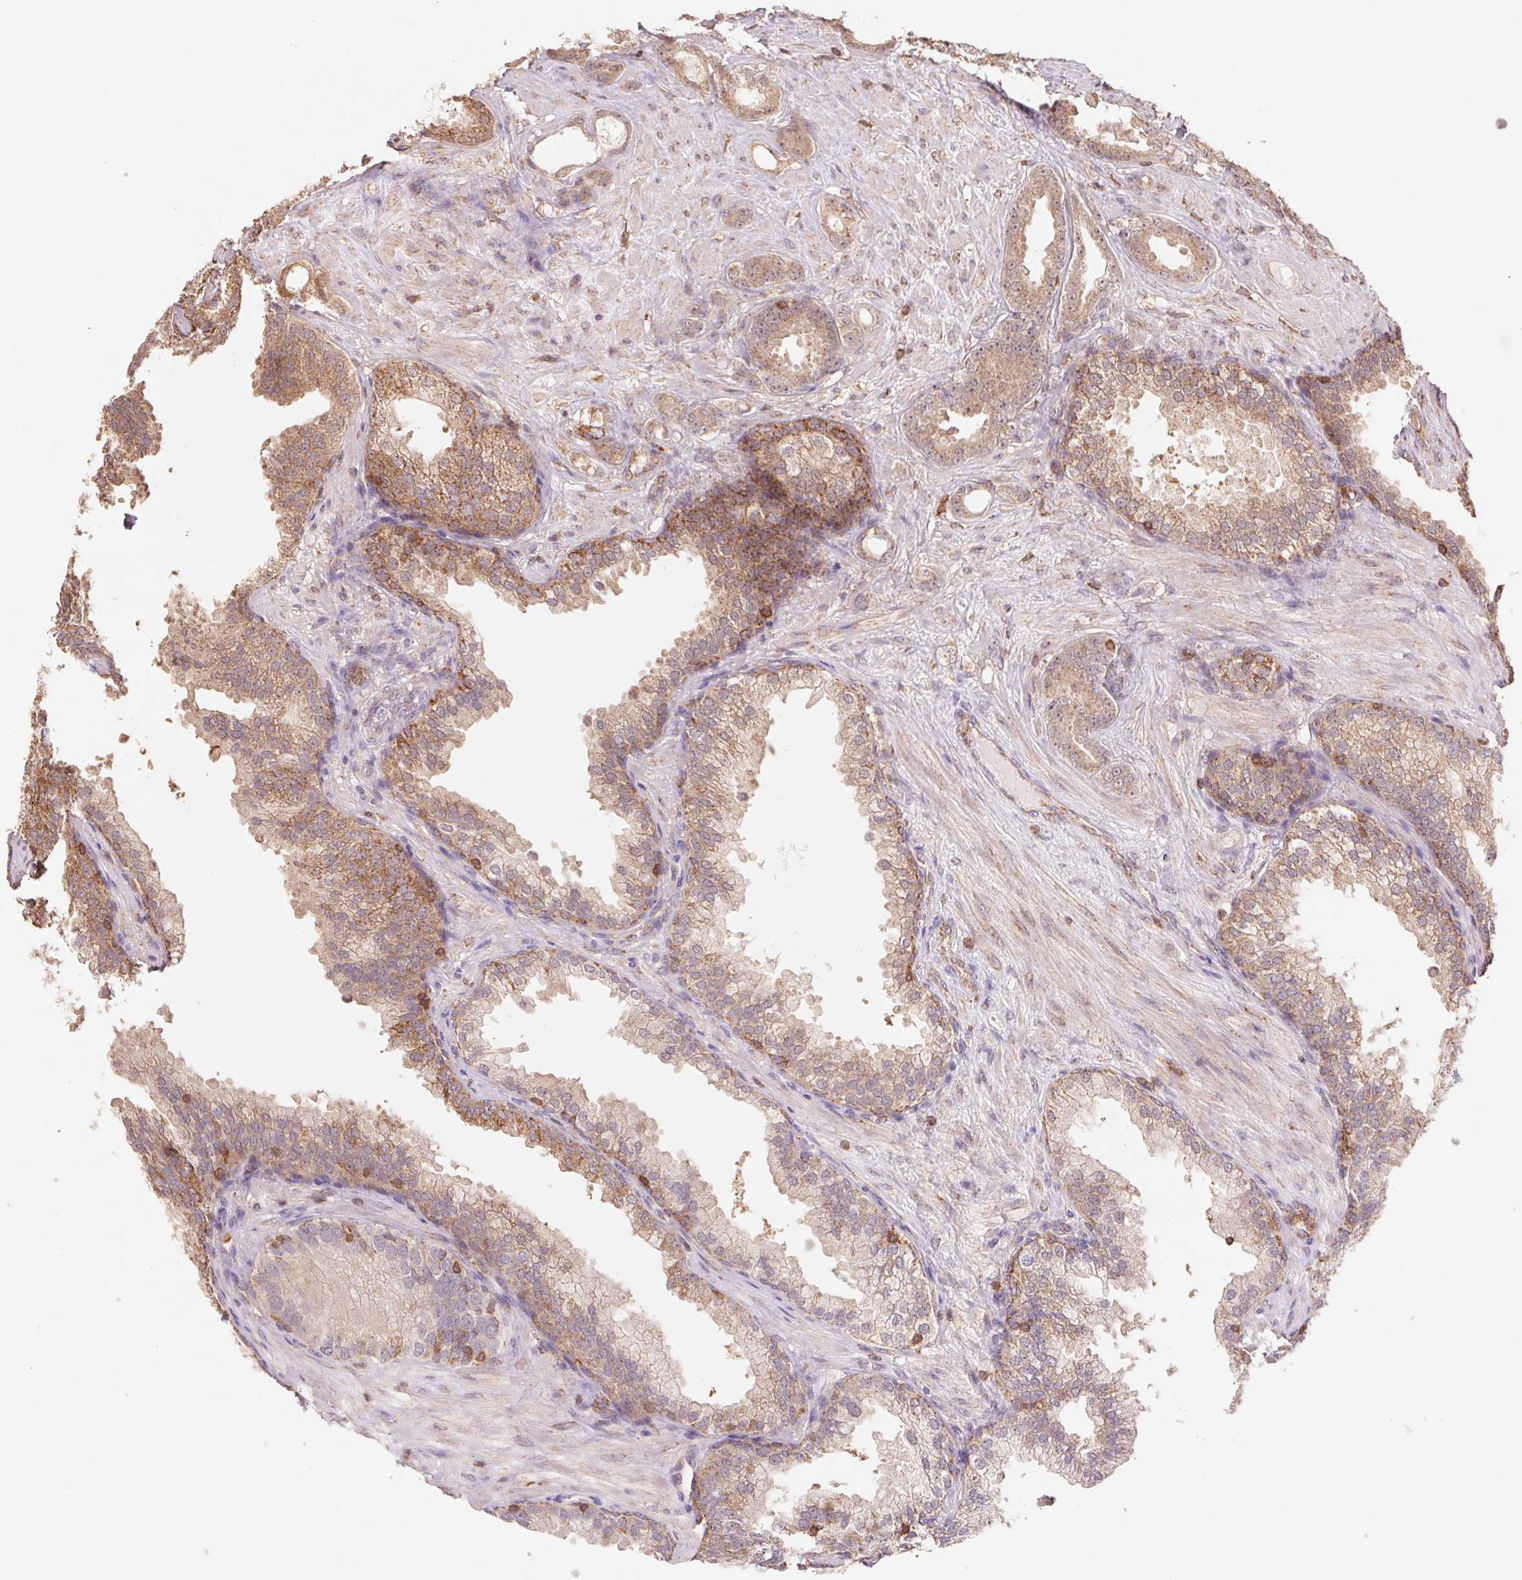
{"staining": {"intensity": "moderate", "quantity": ">75%", "location": "cytoplasmic/membranous"}, "tissue": "prostate cancer", "cell_type": "Tumor cells", "image_type": "cancer", "snomed": [{"axis": "morphology", "description": "Adenocarcinoma, Low grade"}, {"axis": "topography", "description": "Prostate"}], "caption": "This is an image of immunohistochemistry (IHC) staining of prostate cancer (adenocarcinoma (low-grade)), which shows moderate expression in the cytoplasmic/membranous of tumor cells.", "gene": "URM1", "patient": {"sex": "male", "age": 65}}